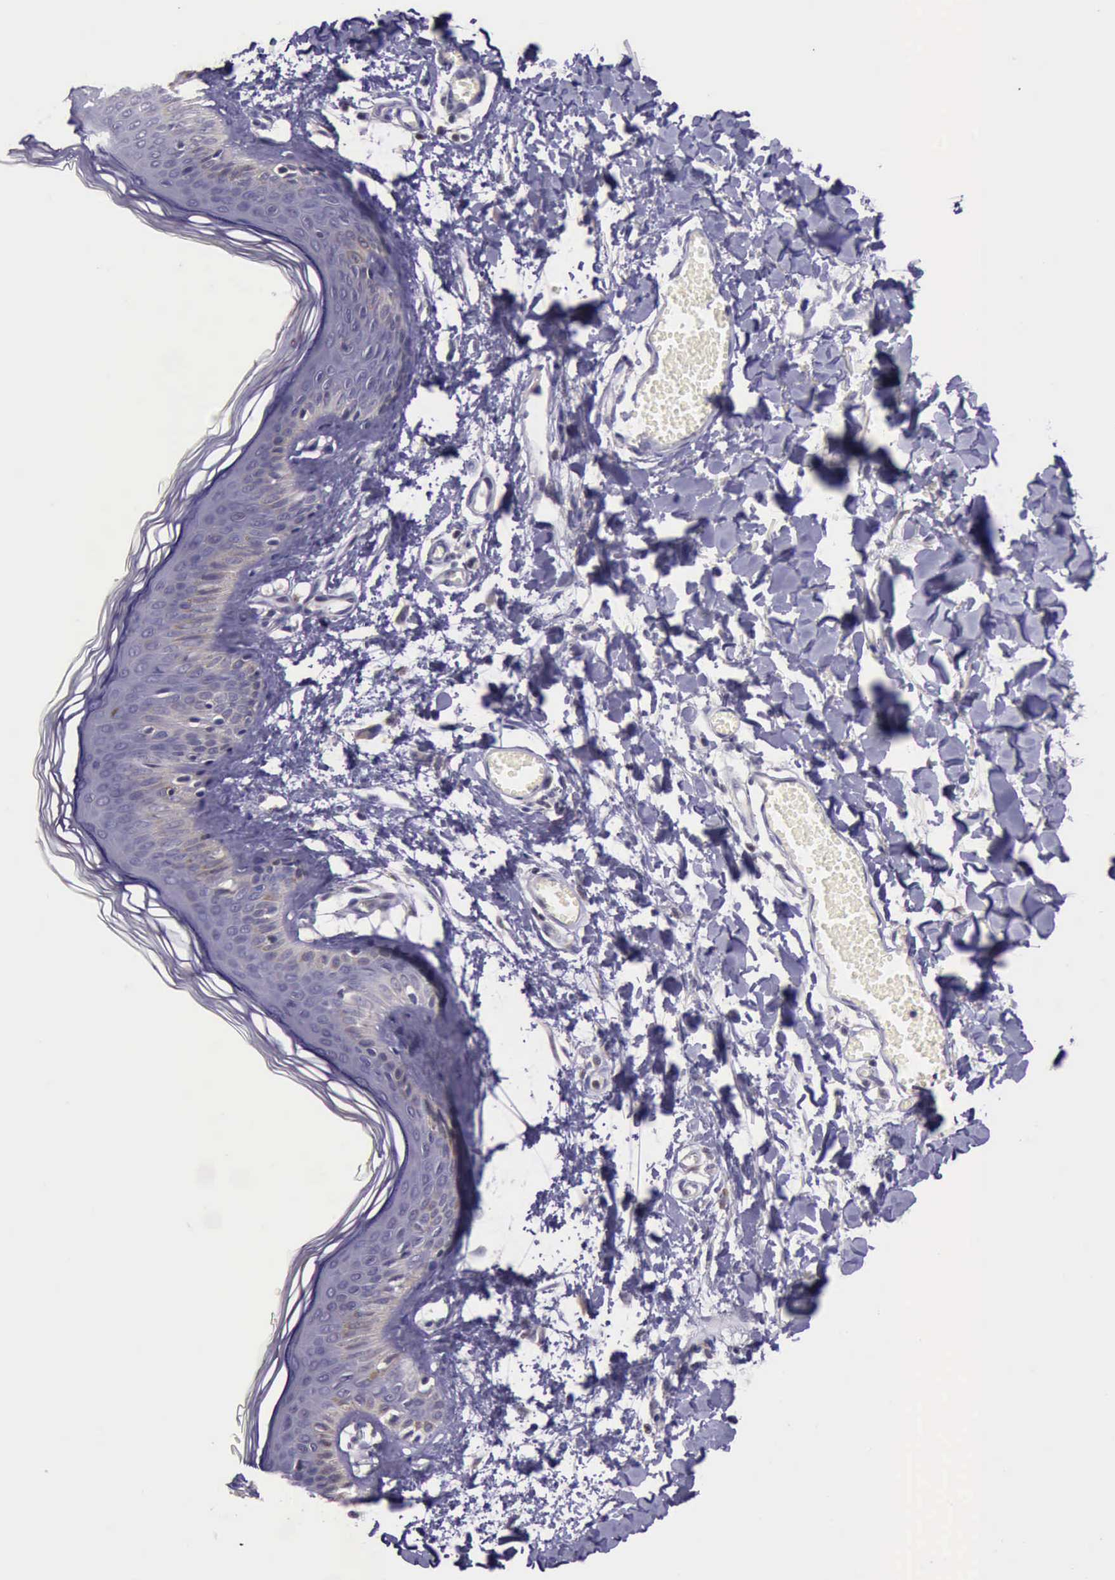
{"staining": {"intensity": "negative", "quantity": "none", "location": "none"}, "tissue": "skin", "cell_type": "Fibroblasts", "image_type": "normal", "snomed": [{"axis": "morphology", "description": "Normal tissue, NOS"}, {"axis": "morphology", "description": "Sarcoma, NOS"}, {"axis": "topography", "description": "Skin"}, {"axis": "topography", "description": "Soft tissue"}], "caption": "A high-resolution micrograph shows immunohistochemistry staining of normal skin, which reveals no significant expression in fibroblasts. (DAB (3,3'-diaminobenzidine) immunohistochemistry (IHC) with hematoxylin counter stain).", "gene": "PARP1", "patient": {"sex": "female", "age": 51}}